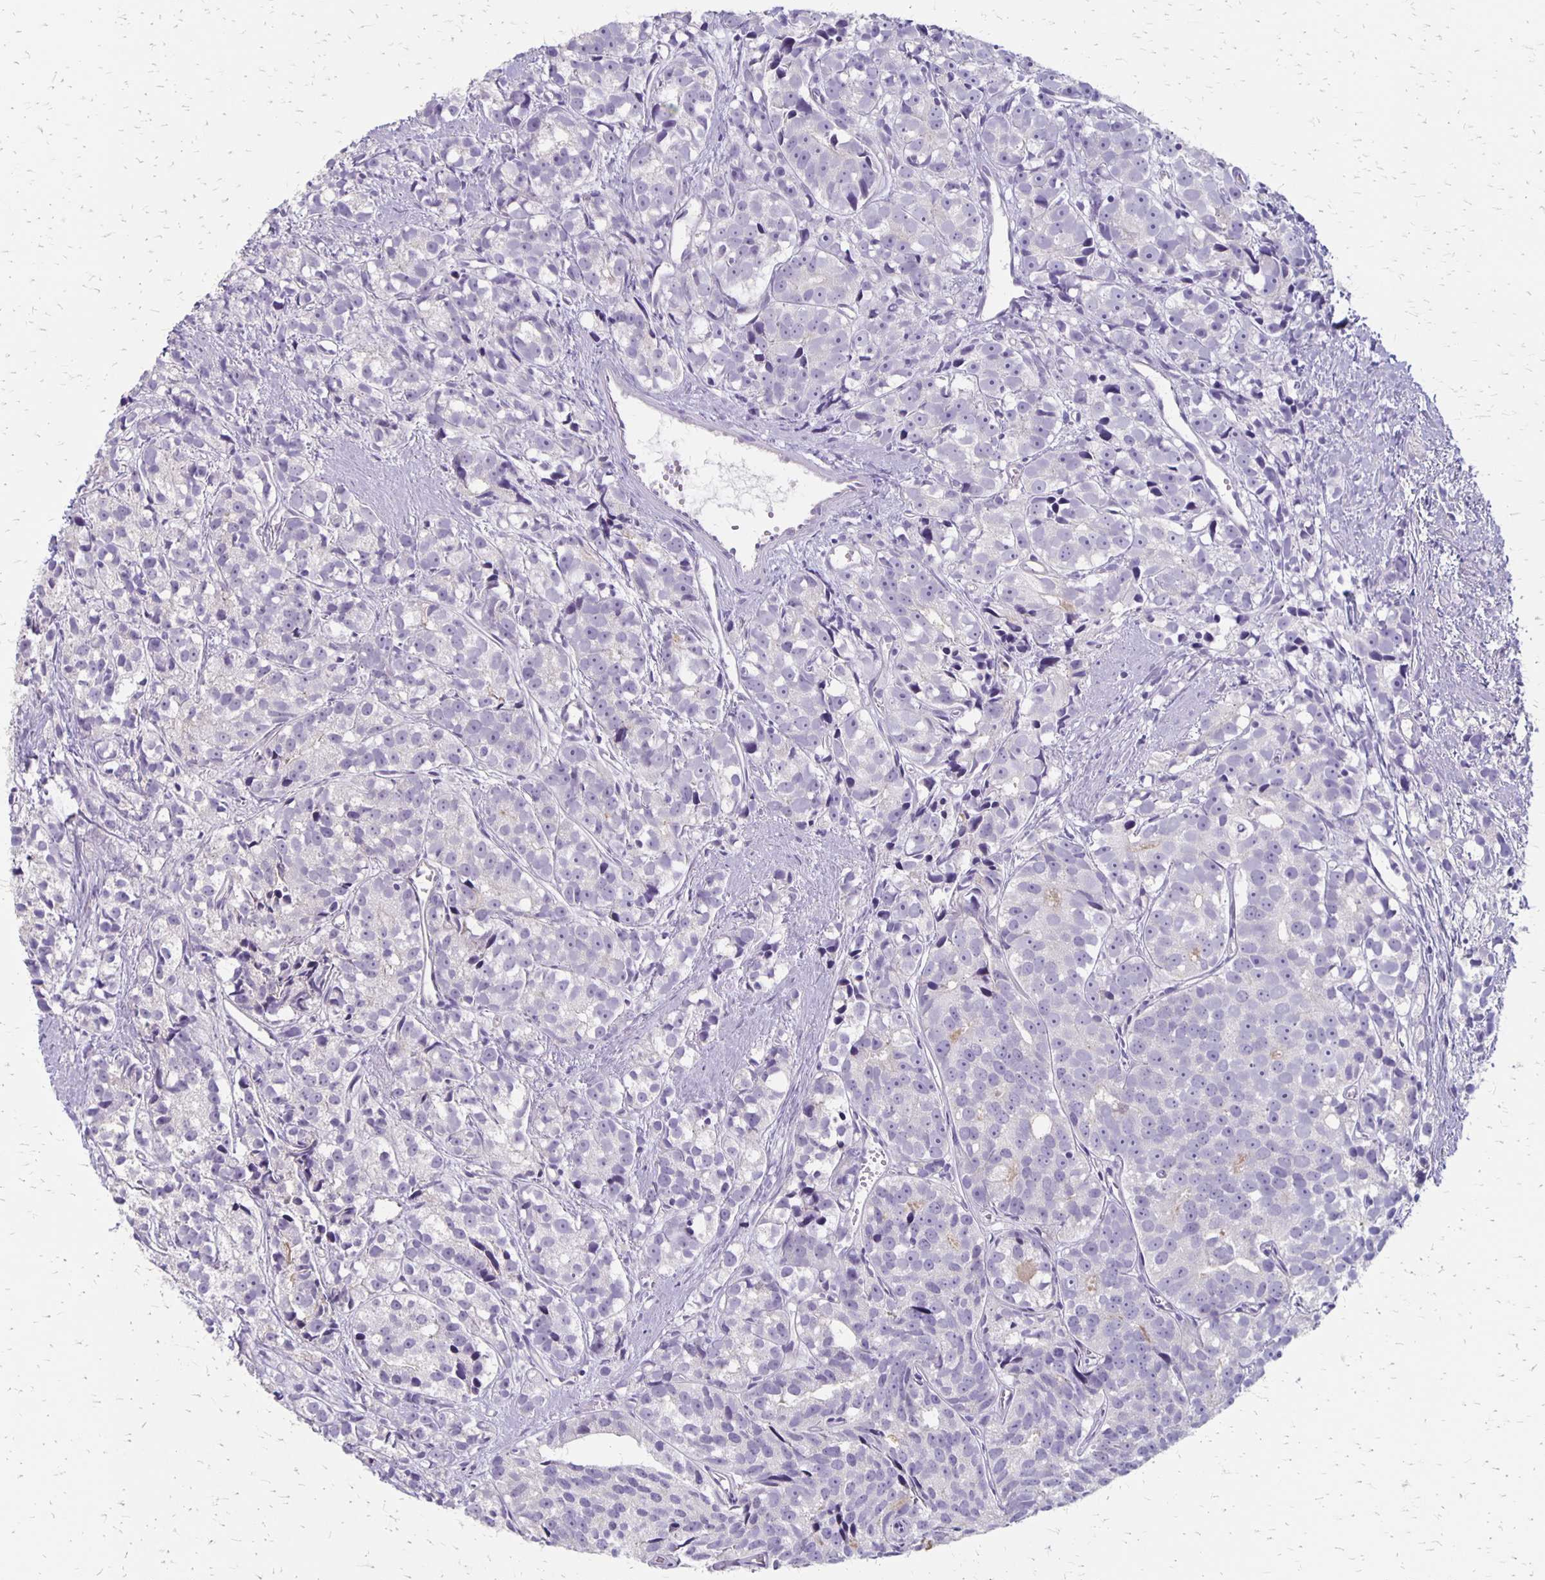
{"staining": {"intensity": "negative", "quantity": "none", "location": "none"}, "tissue": "prostate cancer", "cell_type": "Tumor cells", "image_type": "cancer", "snomed": [{"axis": "morphology", "description": "Adenocarcinoma, High grade"}, {"axis": "topography", "description": "Prostate"}], "caption": "Human prostate cancer (high-grade adenocarcinoma) stained for a protein using immunohistochemistry reveals no staining in tumor cells.", "gene": "HOMER1", "patient": {"sex": "male", "age": 77}}